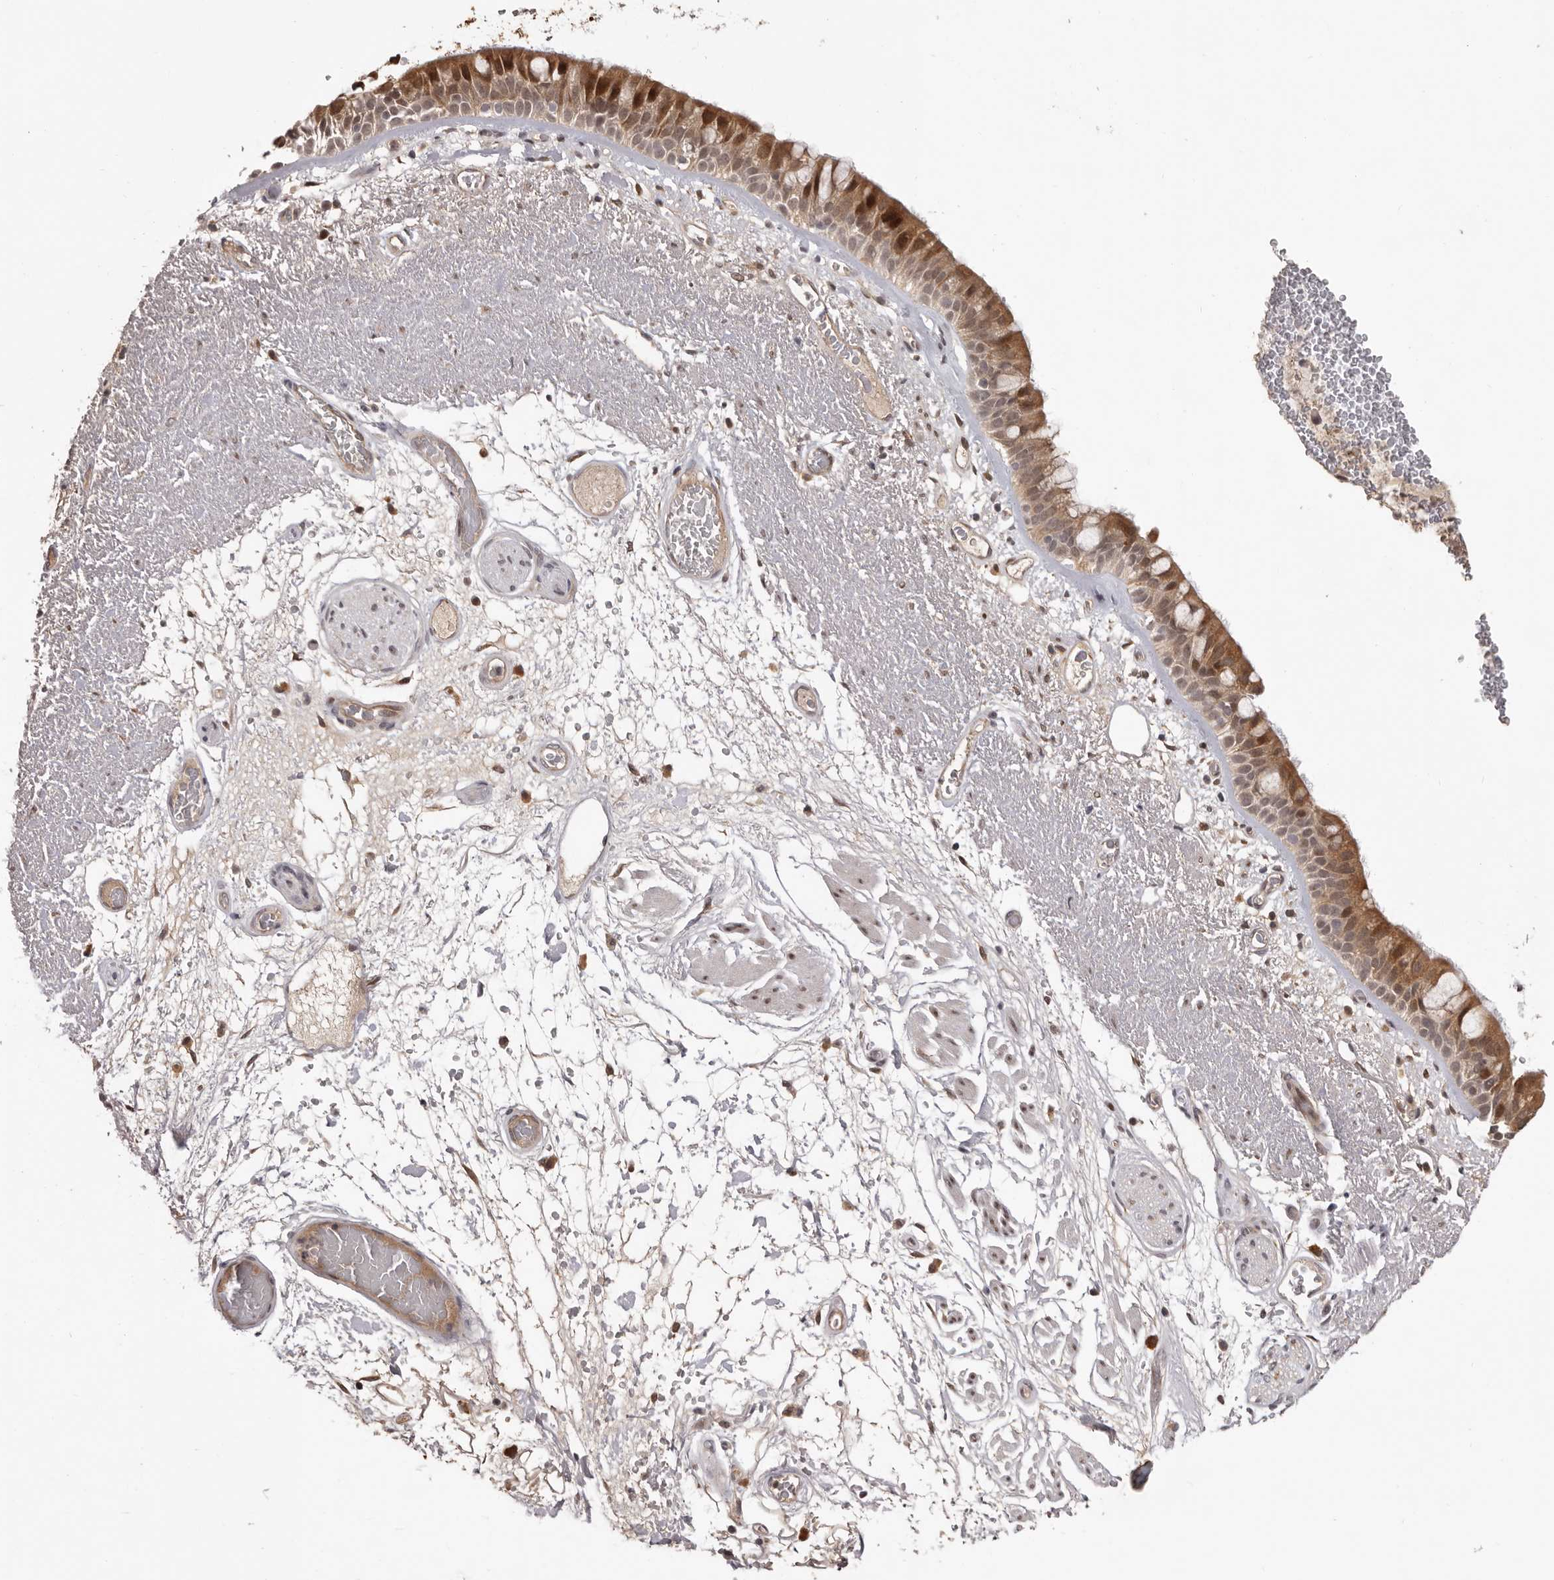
{"staining": {"intensity": "moderate", "quantity": ">75%", "location": "cytoplasmic/membranous,nuclear"}, "tissue": "bronchus", "cell_type": "Respiratory epithelial cells", "image_type": "normal", "snomed": [{"axis": "morphology", "description": "Normal tissue, NOS"}, {"axis": "morphology", "description": "Squamous cell carcinoma, NOS"}, {"axis": "topography", "description": "Lymph node"}, {"axis": "topography", "description": "Bronchus"}, {"axis": "topography", "description": "Lung"}], "caption": "High-magnification brightfield microscopy of normal bronchus stained with DAB (brown) and counterstained with hematoxylin (blue). respiratory epithelial cells exhibit moderate cytoplasmic/membranous,nuclear positivity is identified in approximately>75% of cells. (DAB (3,3'-diaminobenzidine) = brown stain, brightfield microscopy at high magnification).", "gene": "TBX5", "patient": {"sex": "male", "age": 66}}